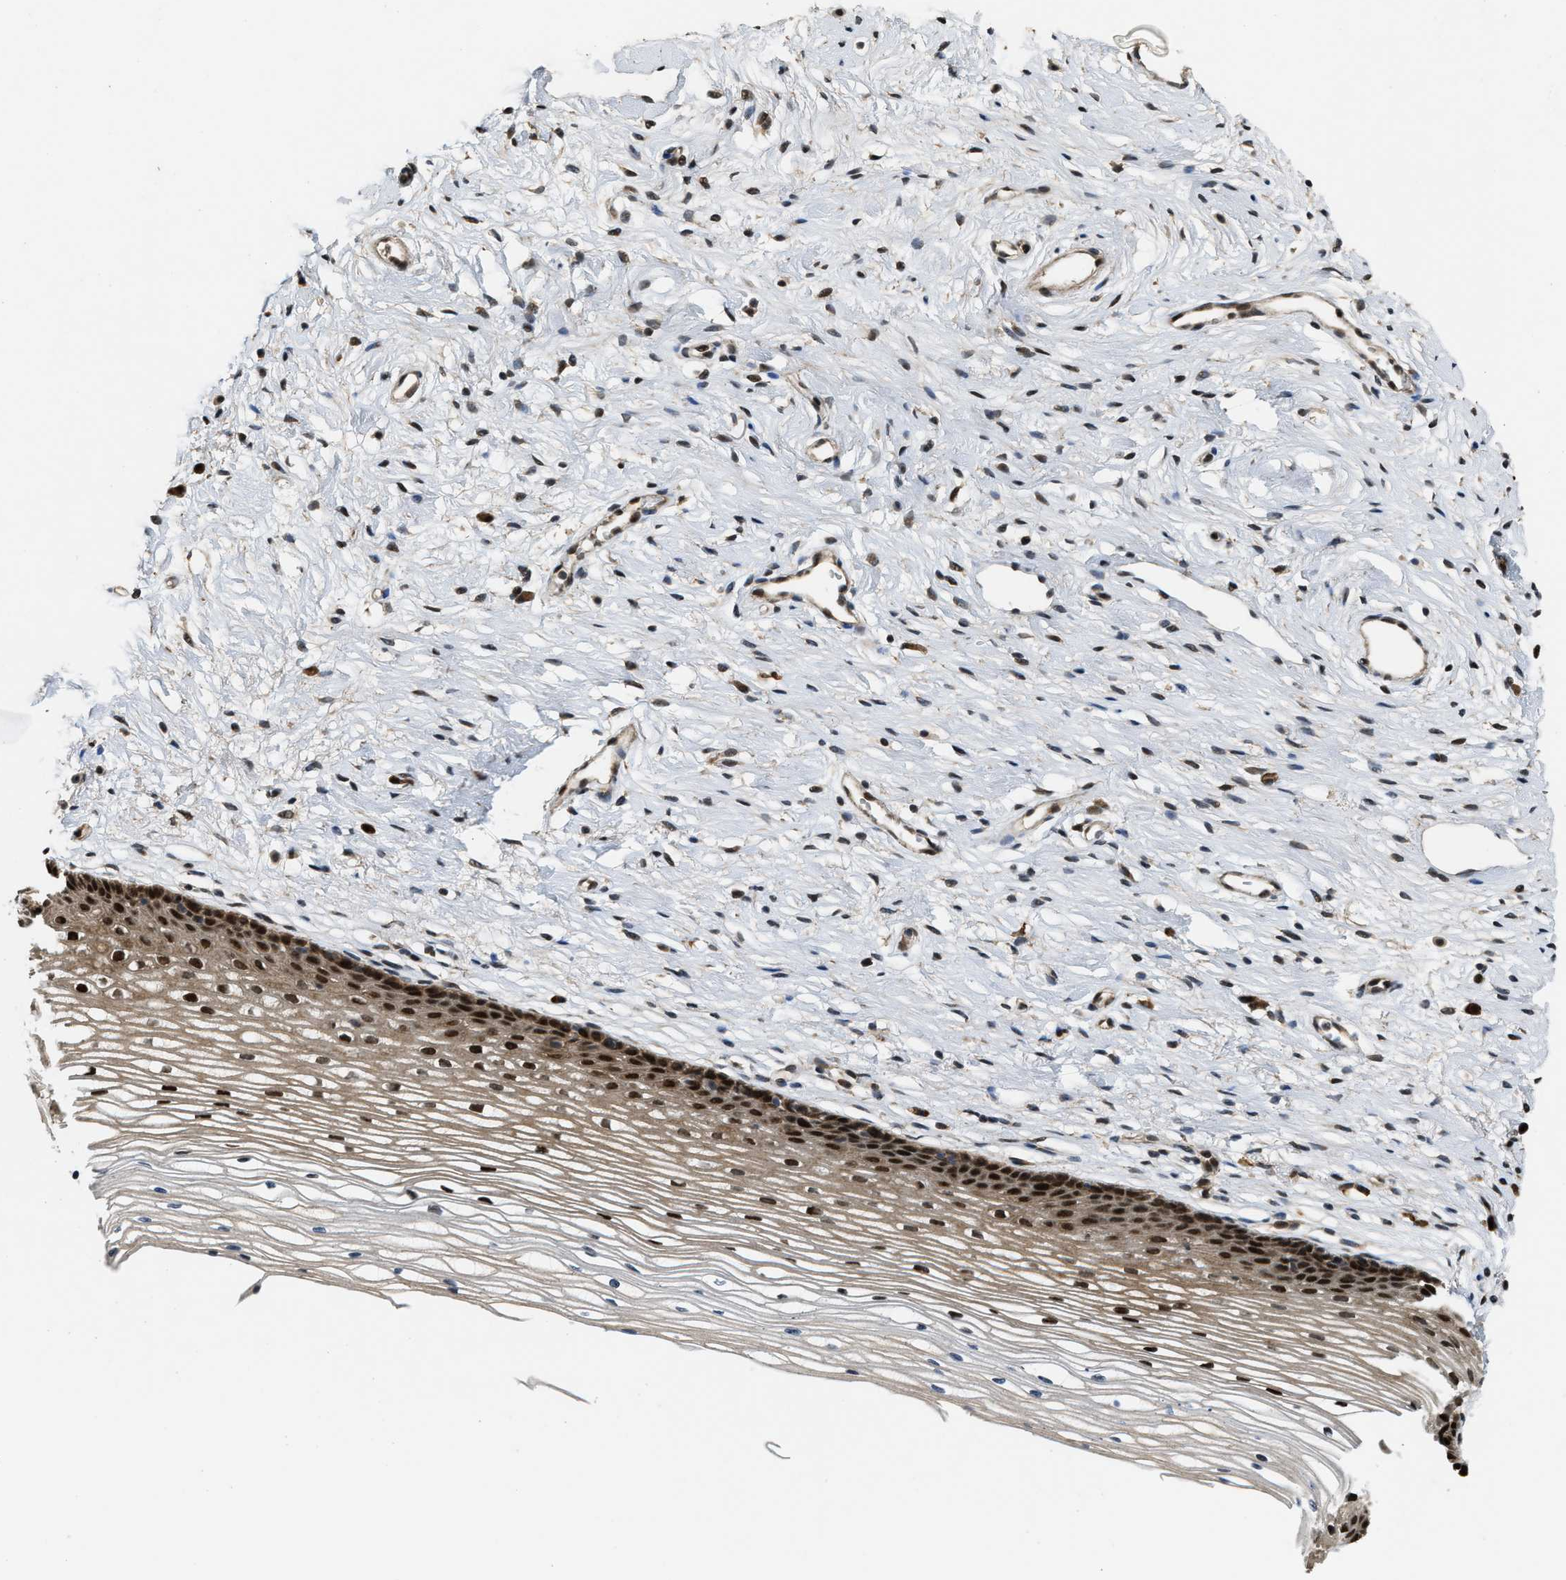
{"staining": {"intensity": "strong", "quantity": ">75%", "location": "cytoplasmic/membranous,nuclear"}, "tissue": "cervix", "cell_type": "Glandular cells", "image_type": "normal", "snomed": [{"axis": "morphology", "description": "Normal tissue, NOS"}, {"axis": "topography", "description": "Cervix"}], "caption": "High-power microscopy captured an immunohistochemistry (IHC) photomicrograph of benign cervix, revealing strong cytoplasmic/membranous,nuclear expression in about >75% of glandular cells.", "gene": "SERTAD2", "patient": {"sex": "female", "age": 77}}